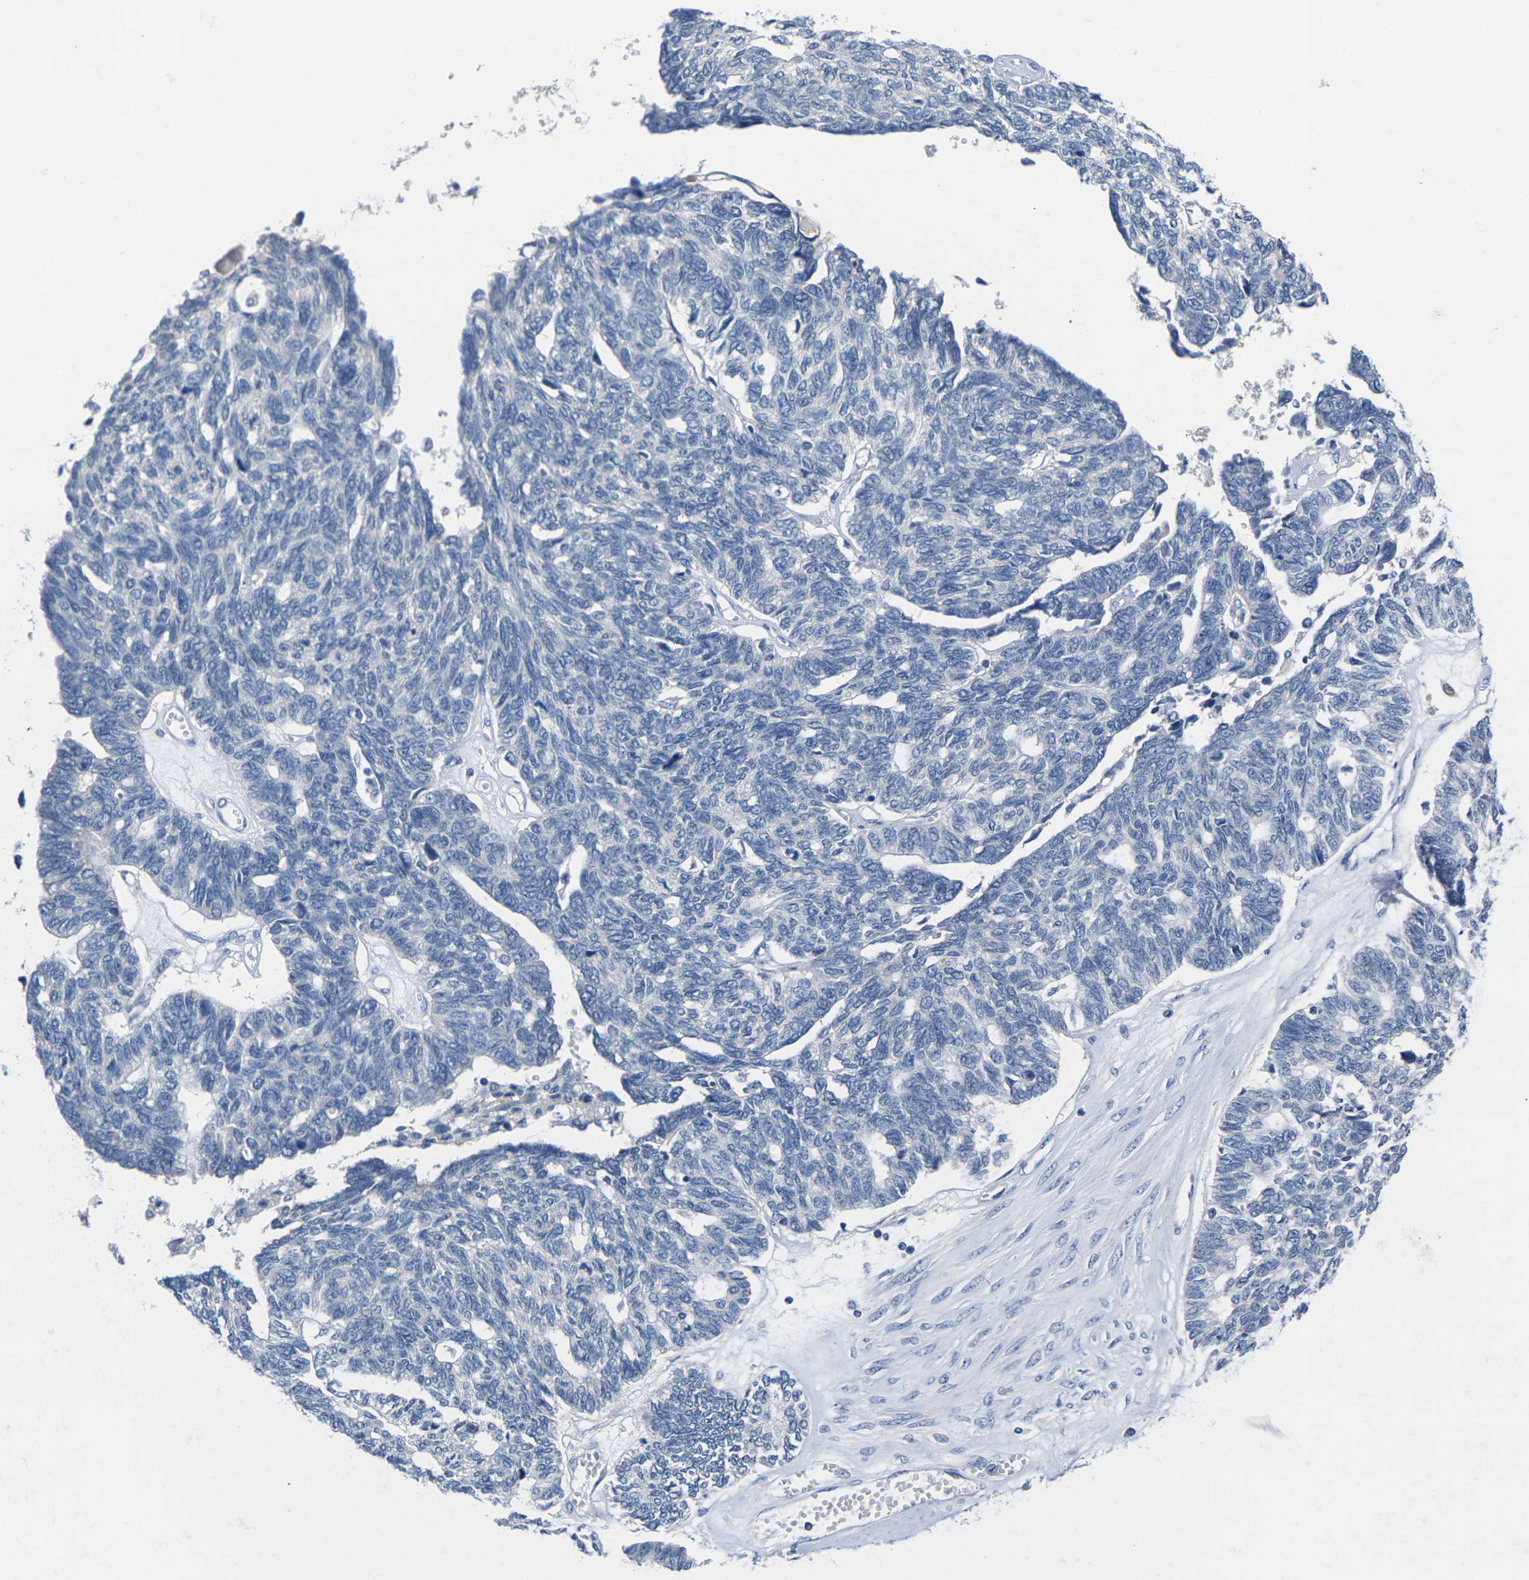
{"staining": {"intensity": "negative", "quantity": "none", "location": "none"}, "tissue": "ovarian cancer", "cell_type": "Tumor cells", "image_type": "cancer", "snomed": [{"axis": "morphology", "description": "Cystadenocarcinoma, serous, NOS"}, {"axis": "topography", "description": "Ovary"}], "caption": "There is no significant positivity in tumor cells of ovarian cancer.", "gene": "NOCT", "patient": {"sex": "female", "age": 79}}